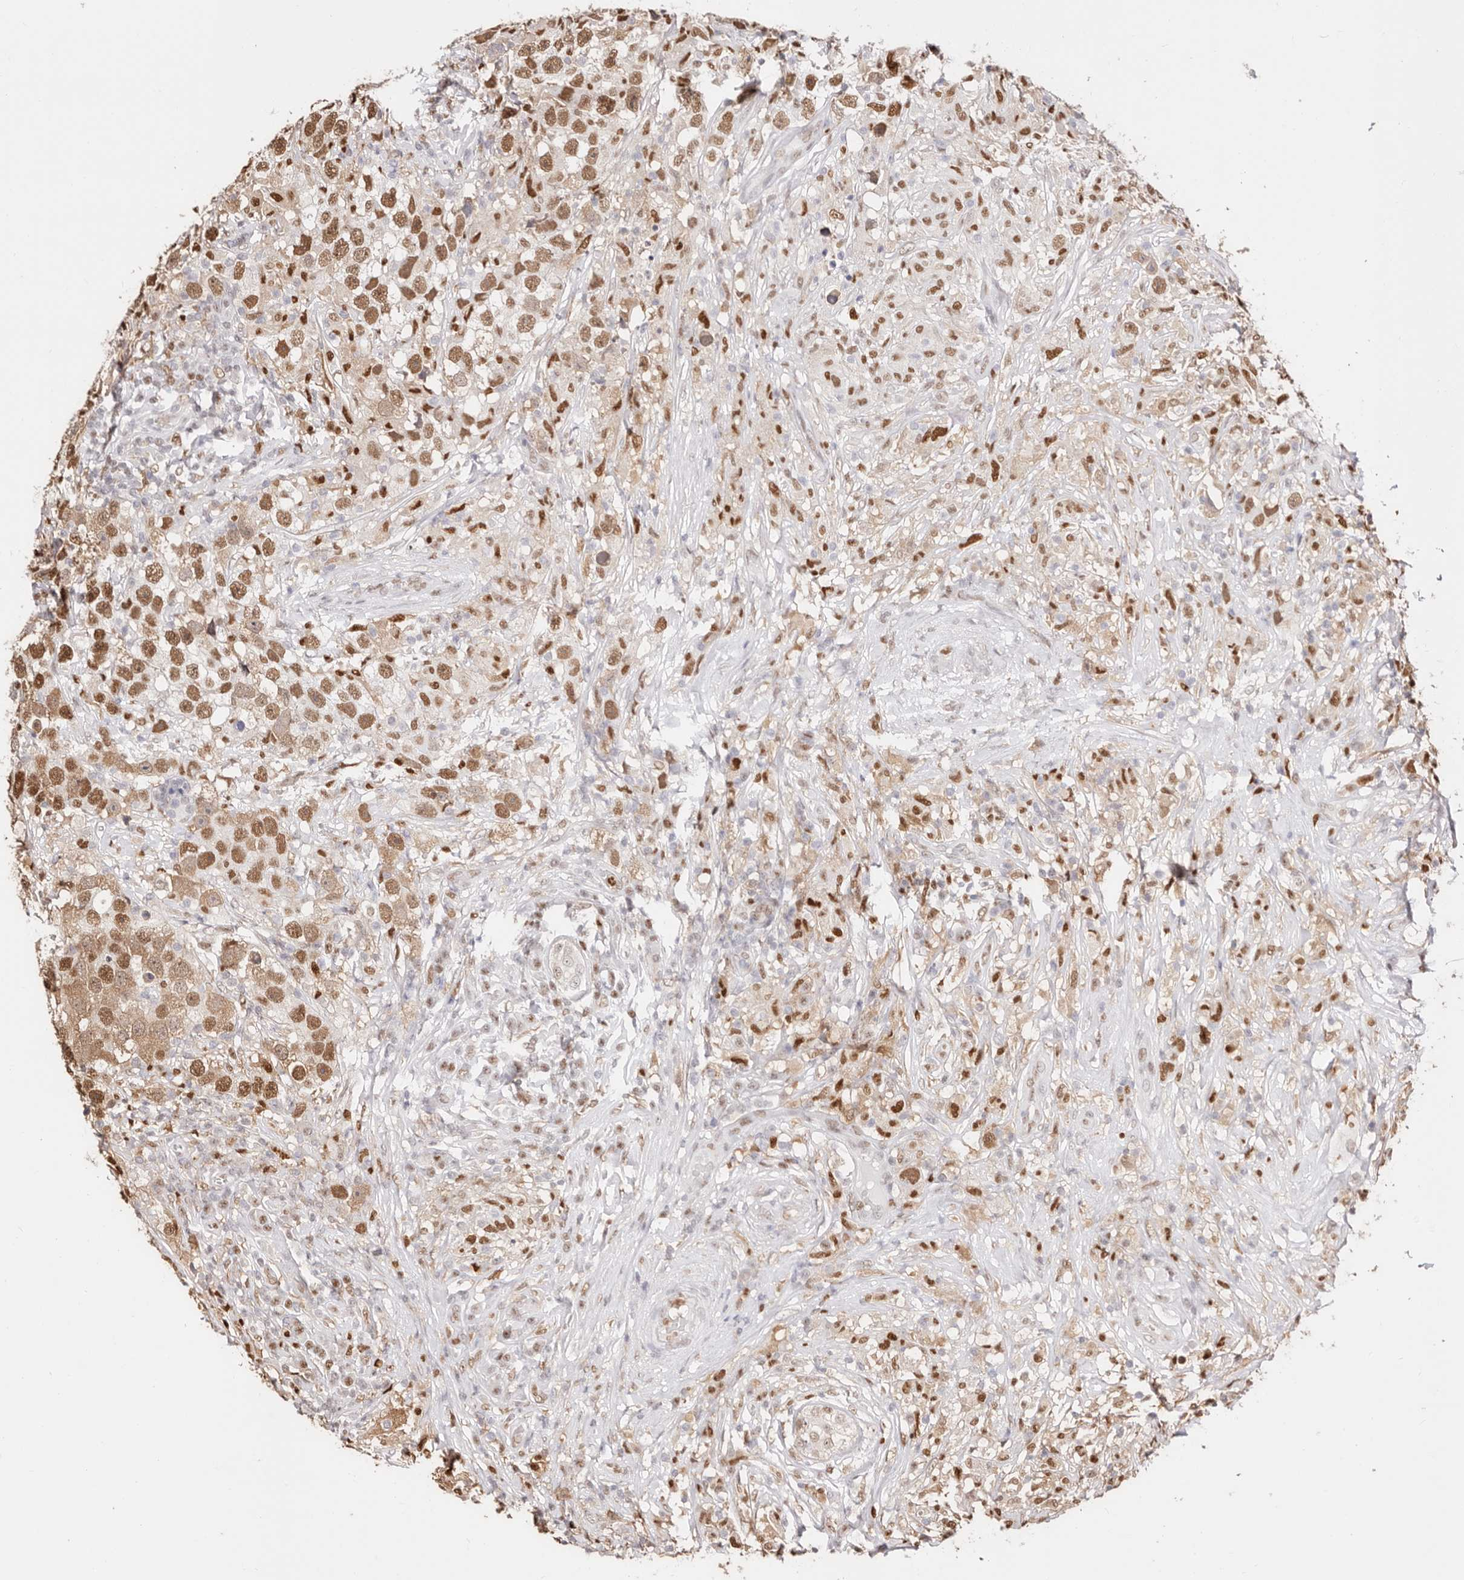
{"staining": {"intensity": "moderate", "quantity": ">75%", "location": "nuclear"}, "tissue": "testis cancer", "cell_type": "Tumor cells", "image_type": "cancer", "snomed": [{"axis": "morphology", "description": "Seminoma, NOS"}, {"axis": "topography", "description": "Testis"}], "caption": "IHC micrograph of human testis cancer (seminoma) stained for a protein (brown), which demonstrates medium levels of moderate nuclear expression in about >75% of tumor cells.", "gene": "TKT", "patient": {"sex": "male", "age": 49}}